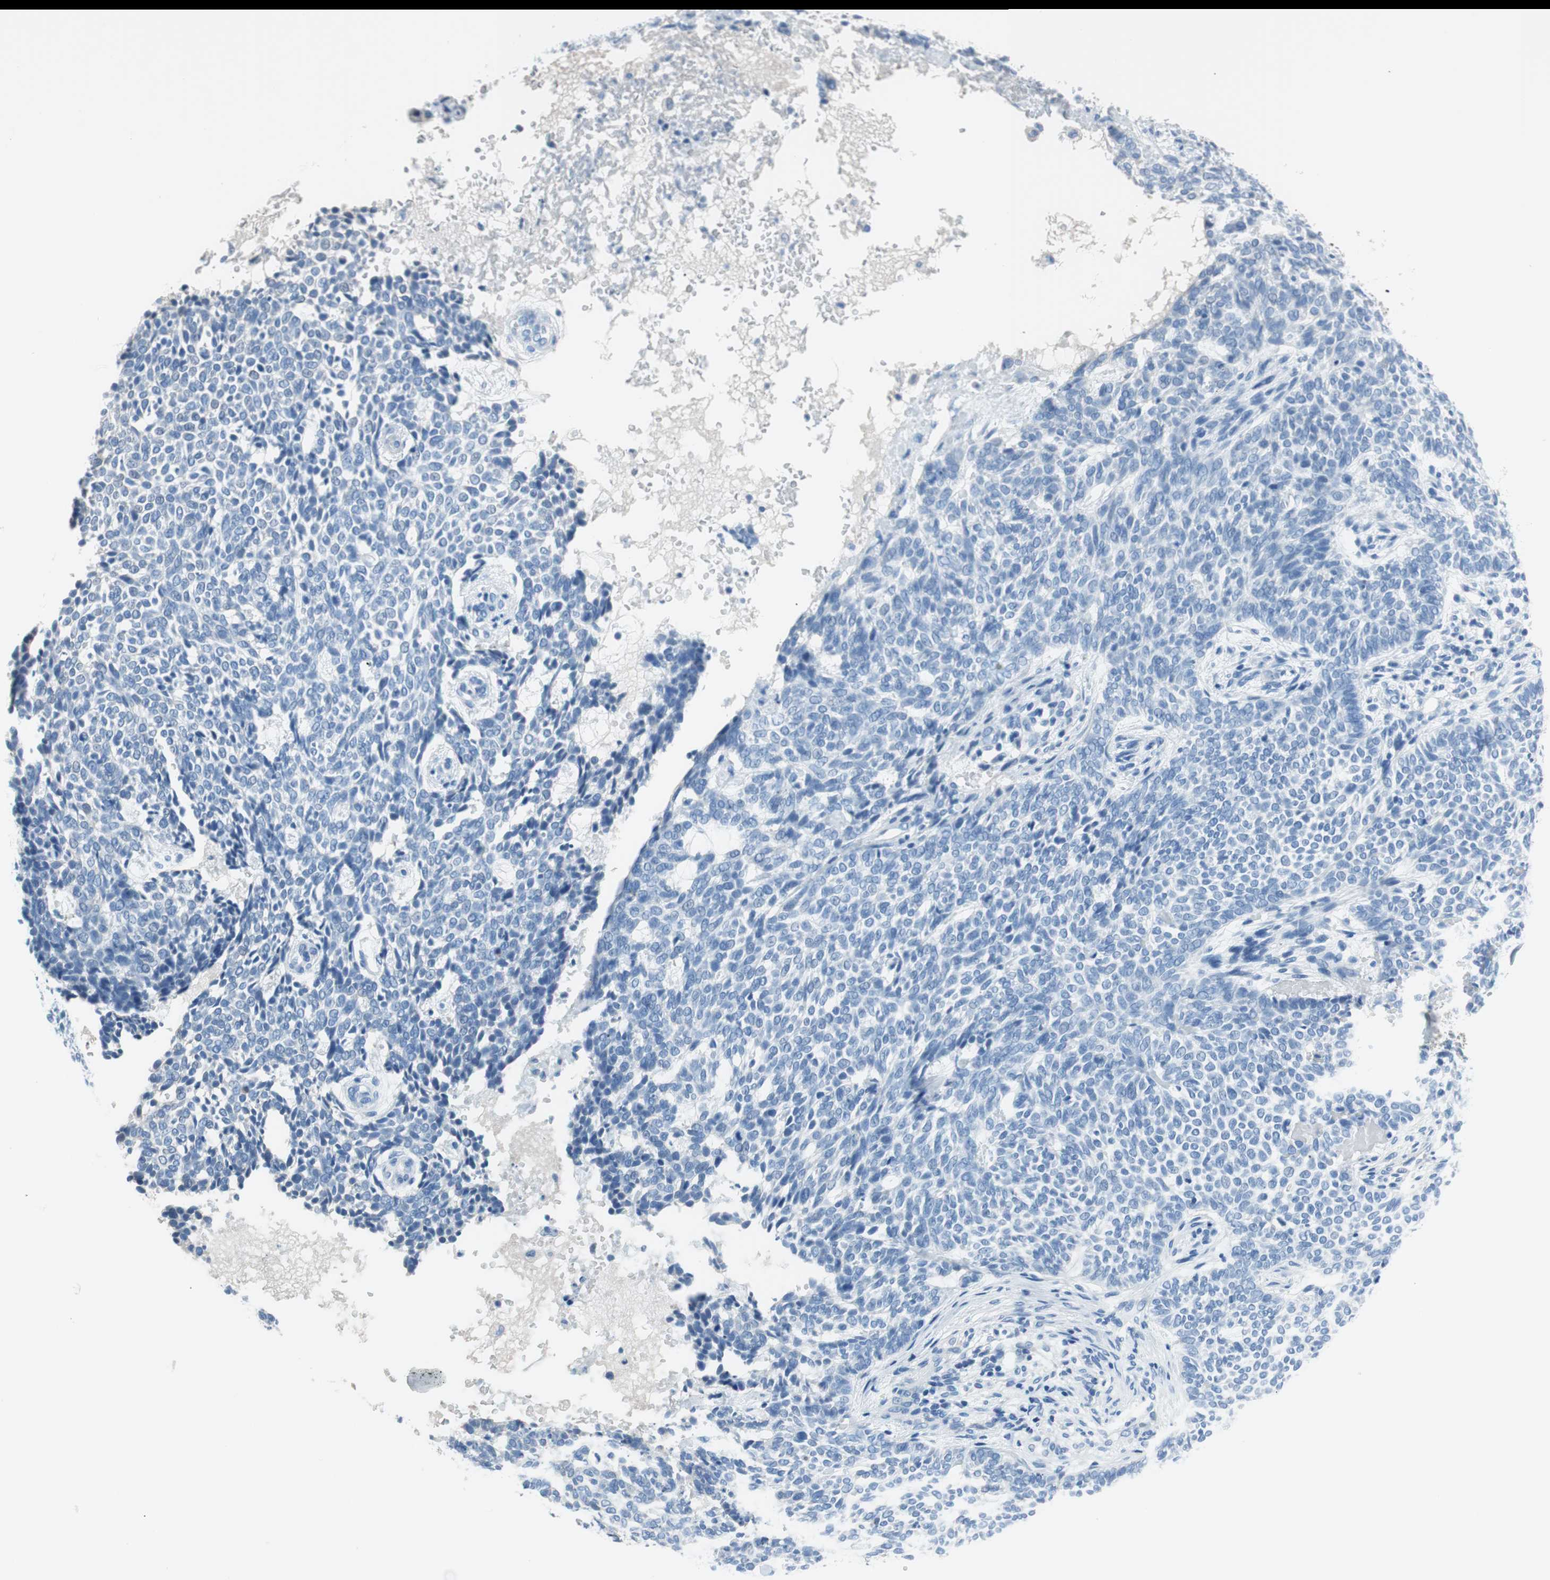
{"staining": {"intensity": "negative", "quantity": "none", "location": "none"}, "tissue": "skin cancer", "cell_type": "Tumor cells", "image_type": "cancer", "snomed": [{"axis": "morphology", "description": "Basal cell carcinoma"}, {"axis": "topography", "description": "Skin"}], "caption": "IHC photomicrograph of skin cancer stained for a protein (brown), which demonstrates no expression in tumor cells. (Stains: DAB (3,3'-diaminobenzidine) IHC with hematoxylin counter stain, Microscopy: brightfield microscopy at high magnification).", "gene": "MYH1", "patient": {"sex": "male", "age": 87}}